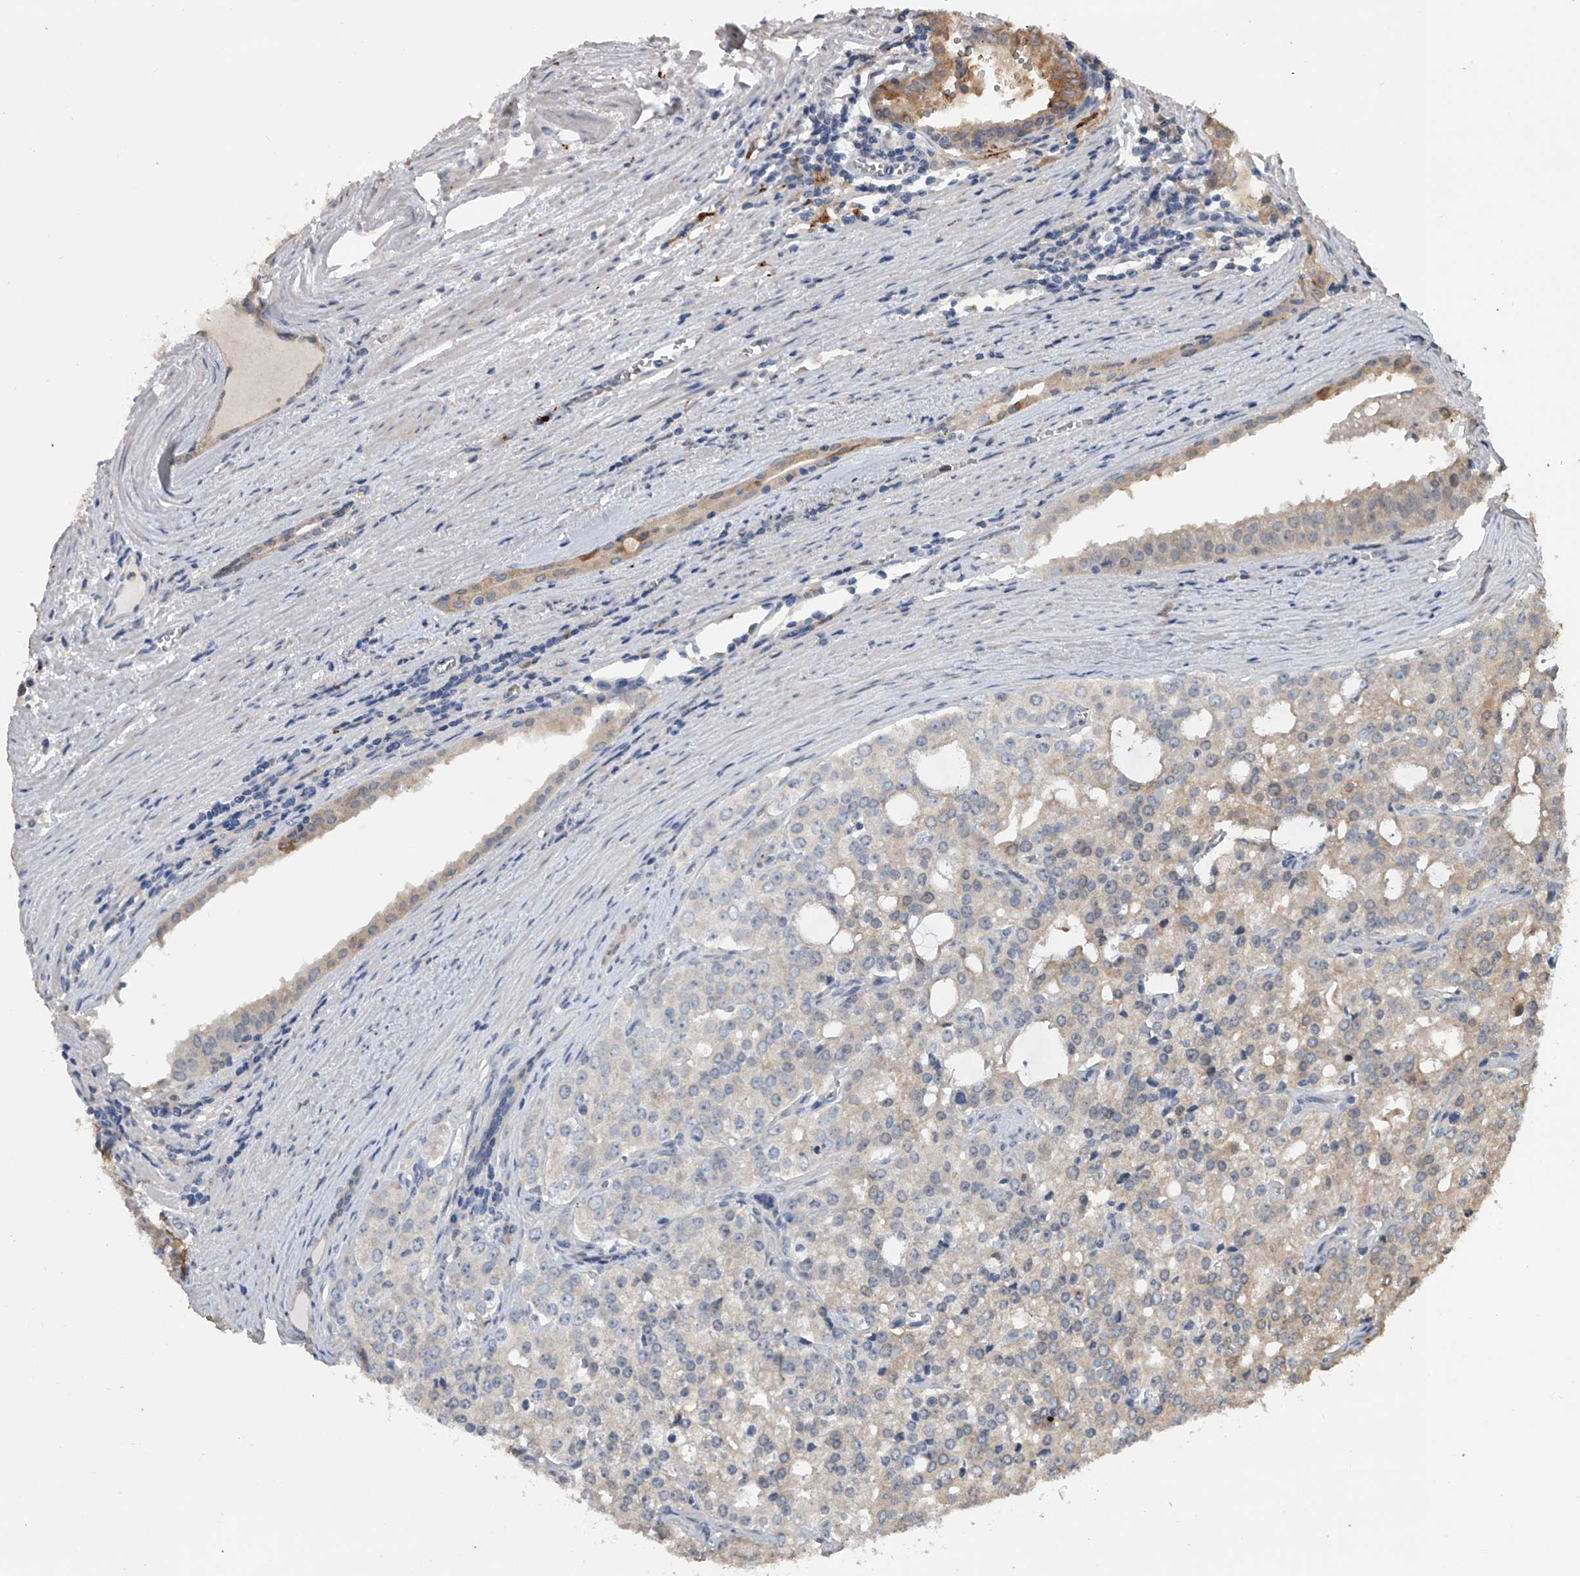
{"staining": {"intensity": "weak", "quantity": "<25%", "location": "cytoplasmic/membranous"}, "tissue": "prostate cancer", "cell_type": "Tumor cells", "image_type": "cancer", "snomed": [{"axis": "morphology", "description": "Adenocarcinoma, High grade"}, {"axis": "topography", "description": "Prostate"}], "caption": "High magnification brightfield microscopy of adenocarcinoma (high-grade) (prostate) stained with DAB (3,3'-diaminobenzidine) (brown) and counterstained with hematoxylin (blue): tumor cells show no significant staining. (DAB (3,3'-diaminobenzidine) immunohistochemistry visualized using brightfield microscopy, high magnification).", "gene": "DOCK9", "patient": {"sex": "male", "age": 68}}